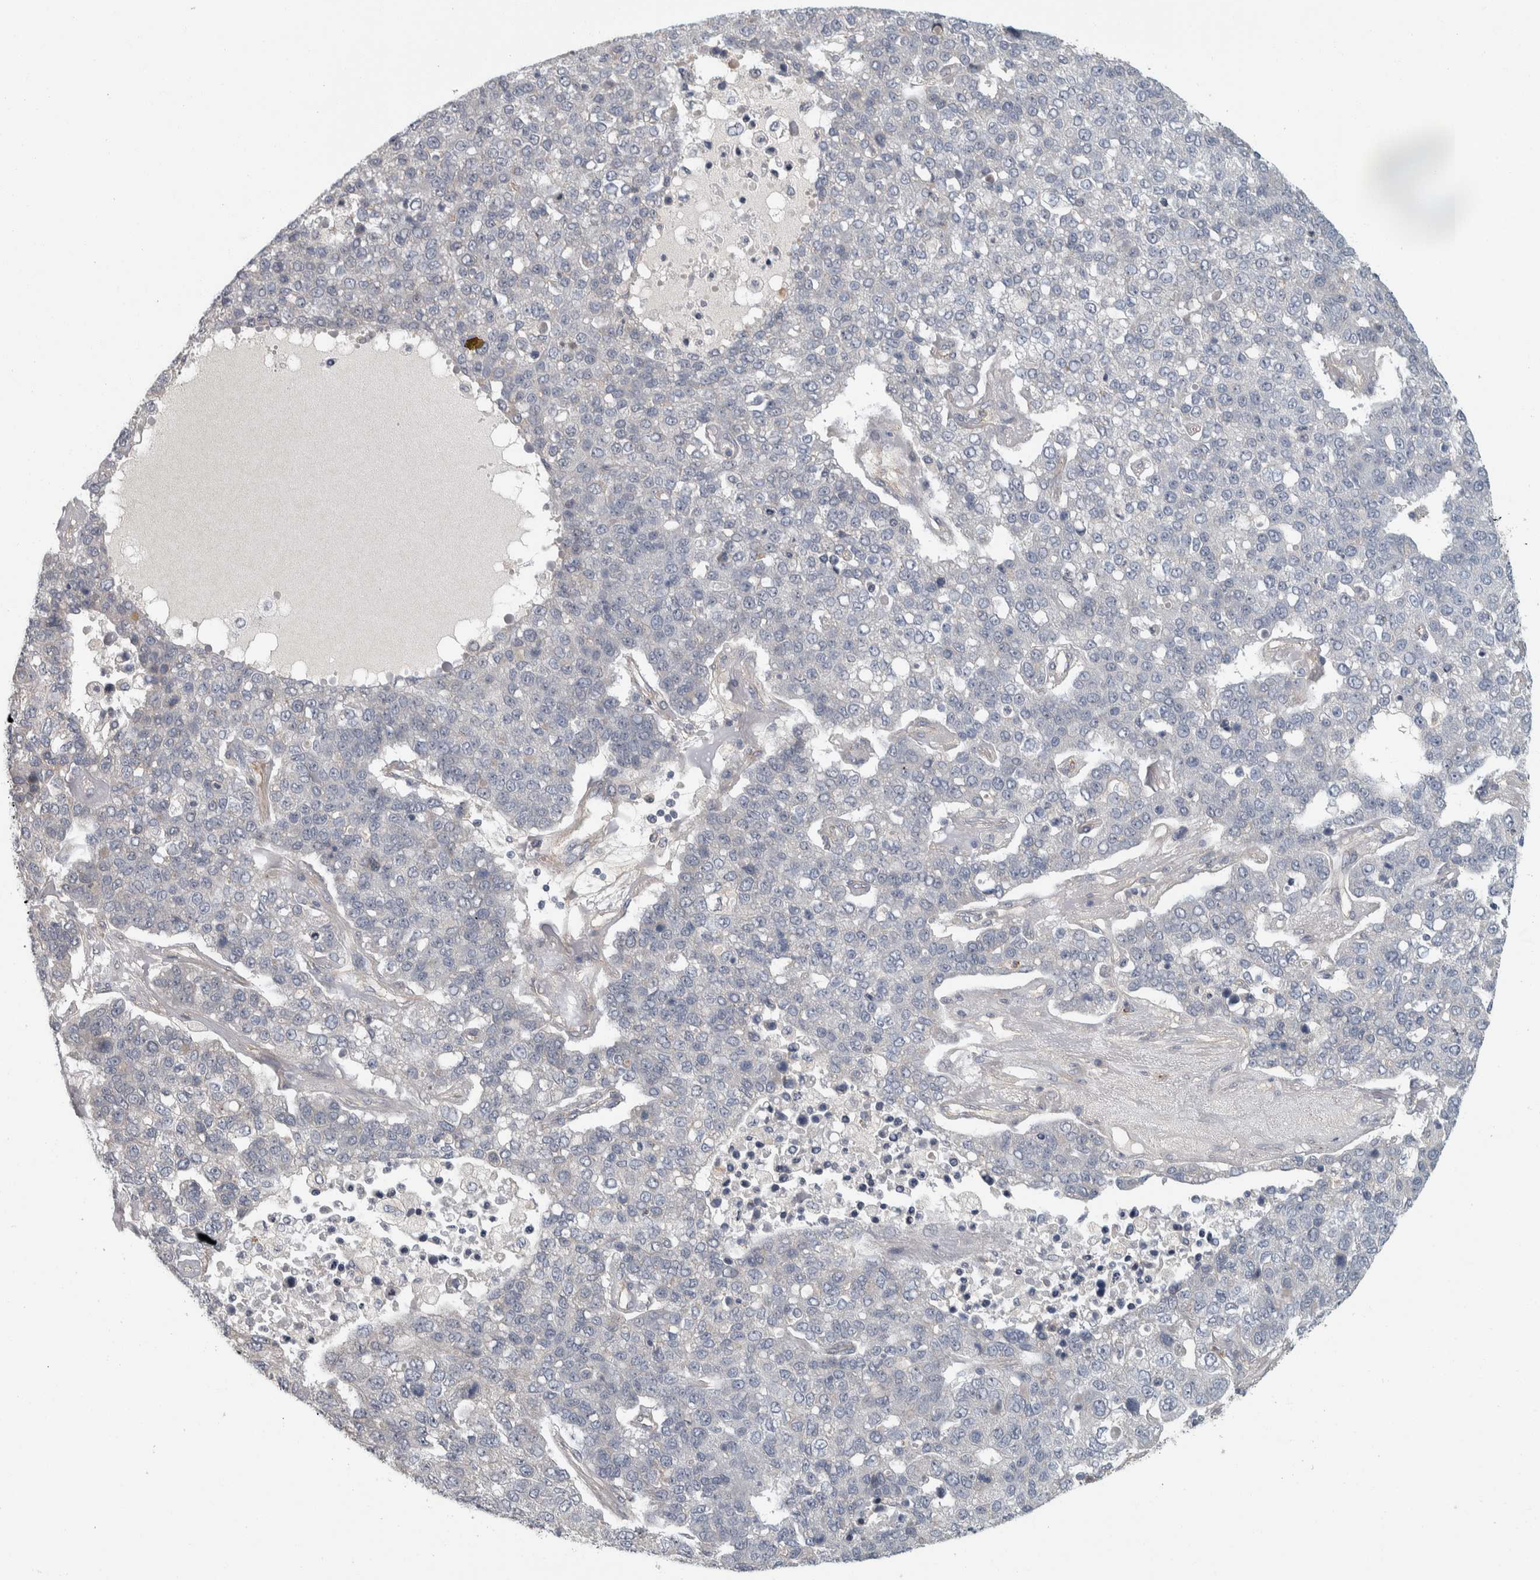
{"staining": {"intensity": "negative", "quantity": "none", "location": "none"}, "tissue": "pancreatic cancer", "cell_type": "Tumor cells", "image_type": "cancer", "snomed": [{"axis": "morphology", "description": "Adenocarcinoma, NOS"}, {"axis": "topography", "description": "Pancreas"}], "caption": "The immunohistochemistry histopathology image has no significant staining in tumor cells of pancreatic adenocarcinoma tissue. (Stains: DAB (3,3'-diaminobenzidine) IHC with hematoxylin counter stain, Microscopy: brightfield microscopy at high magnification).", "gene": "KCNJ3", "patient": {"sex": "female", "age": 61}}